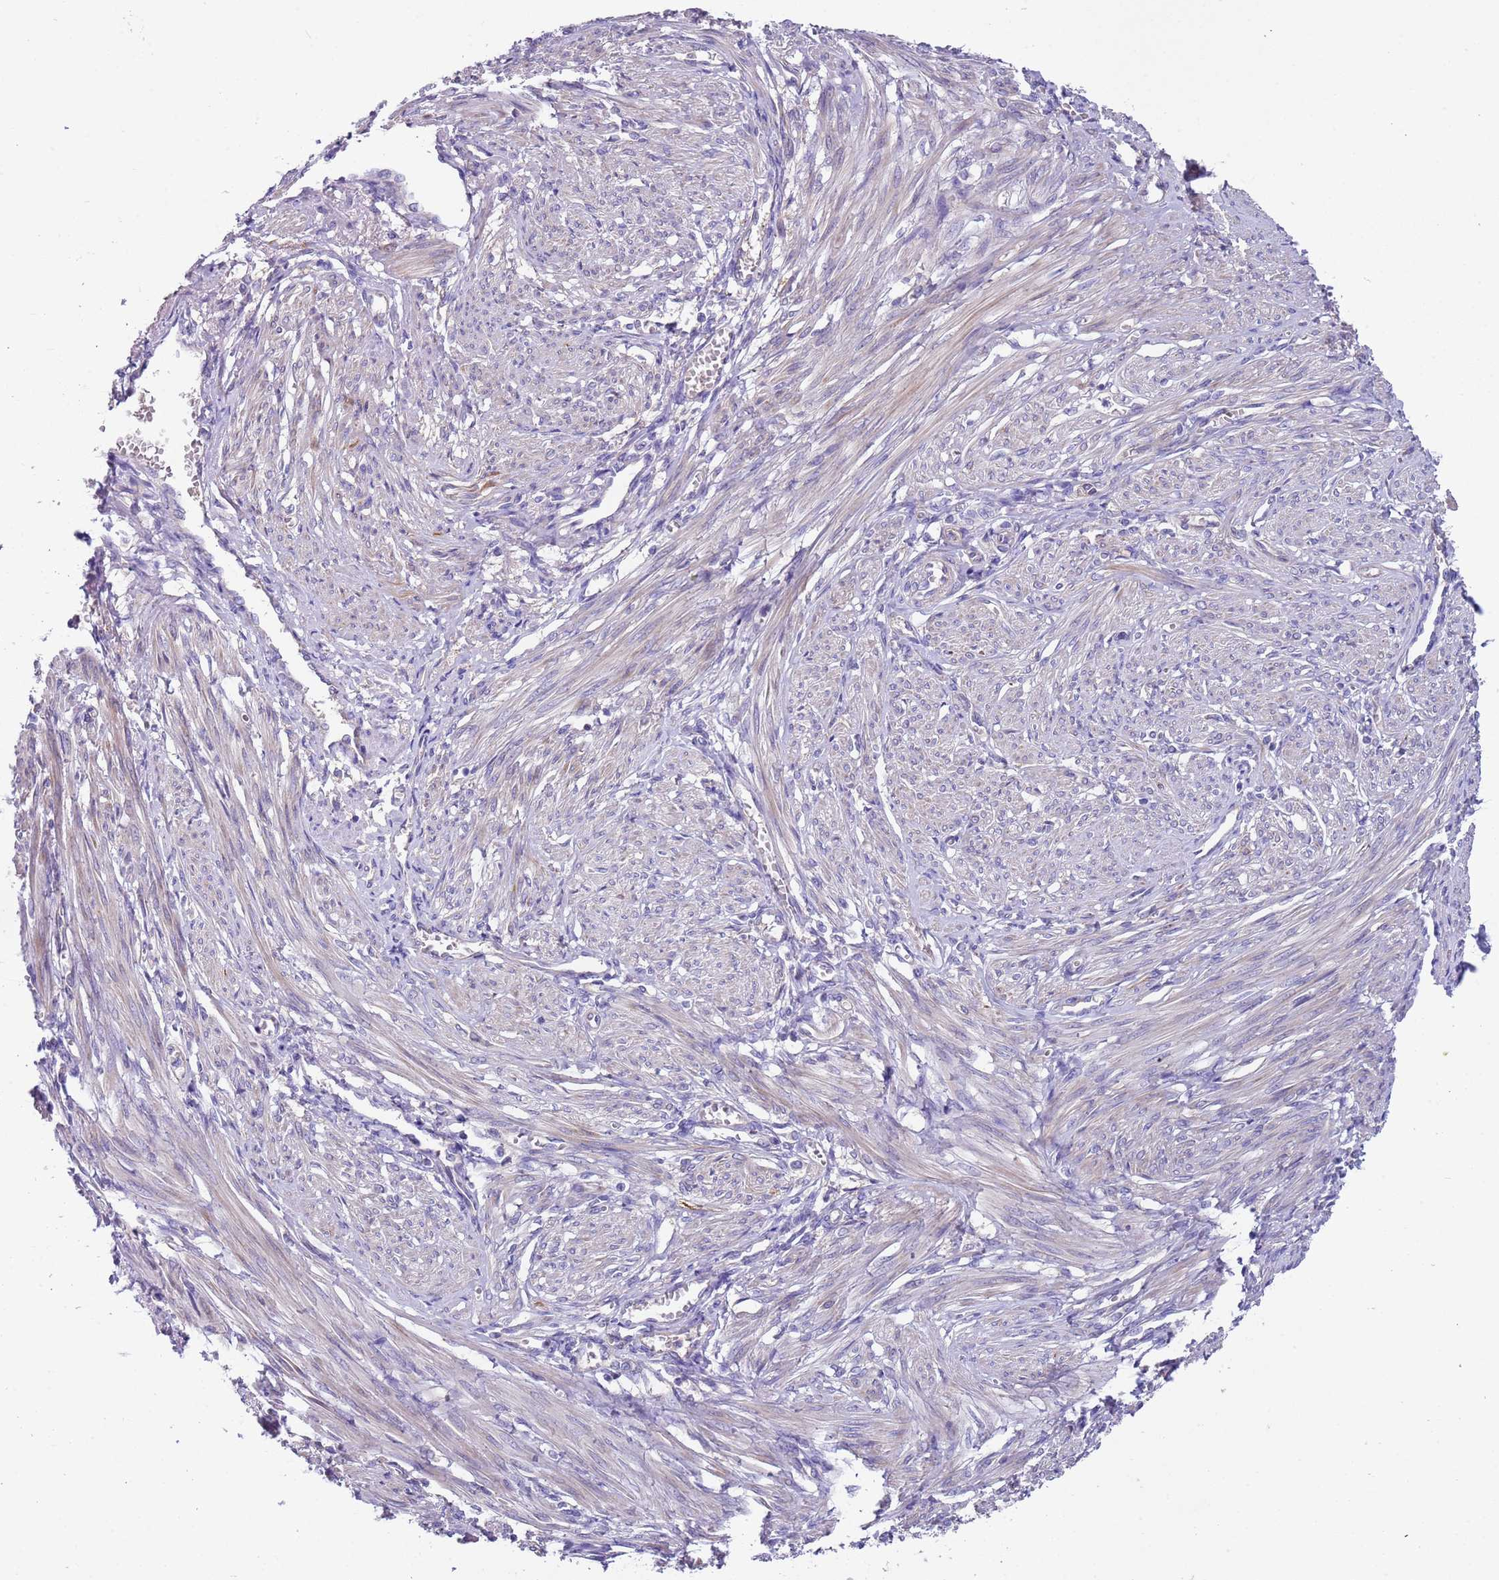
{"staining": {"intensity": "weak", "quantity": "25%-75%", "location": "cytoplasmic/membranous"}, "tissue": "smooth muscle", "cell_type": "Smooth muscle cells", "image_type": "normal", "snomed": [{"axis": "morphology", "description": "Normal tissue, NOS"}, {"axis": "topography", "description": "Smooth muscle"}], "caption": "Weak cytoplasmic/membranous staining is appreciated in approximately 25%-75% of smooth muscle cells in unremarkable smooth muscle.", "gene": "LAMB4", "patient": {"sex": "female", "age": 39}}